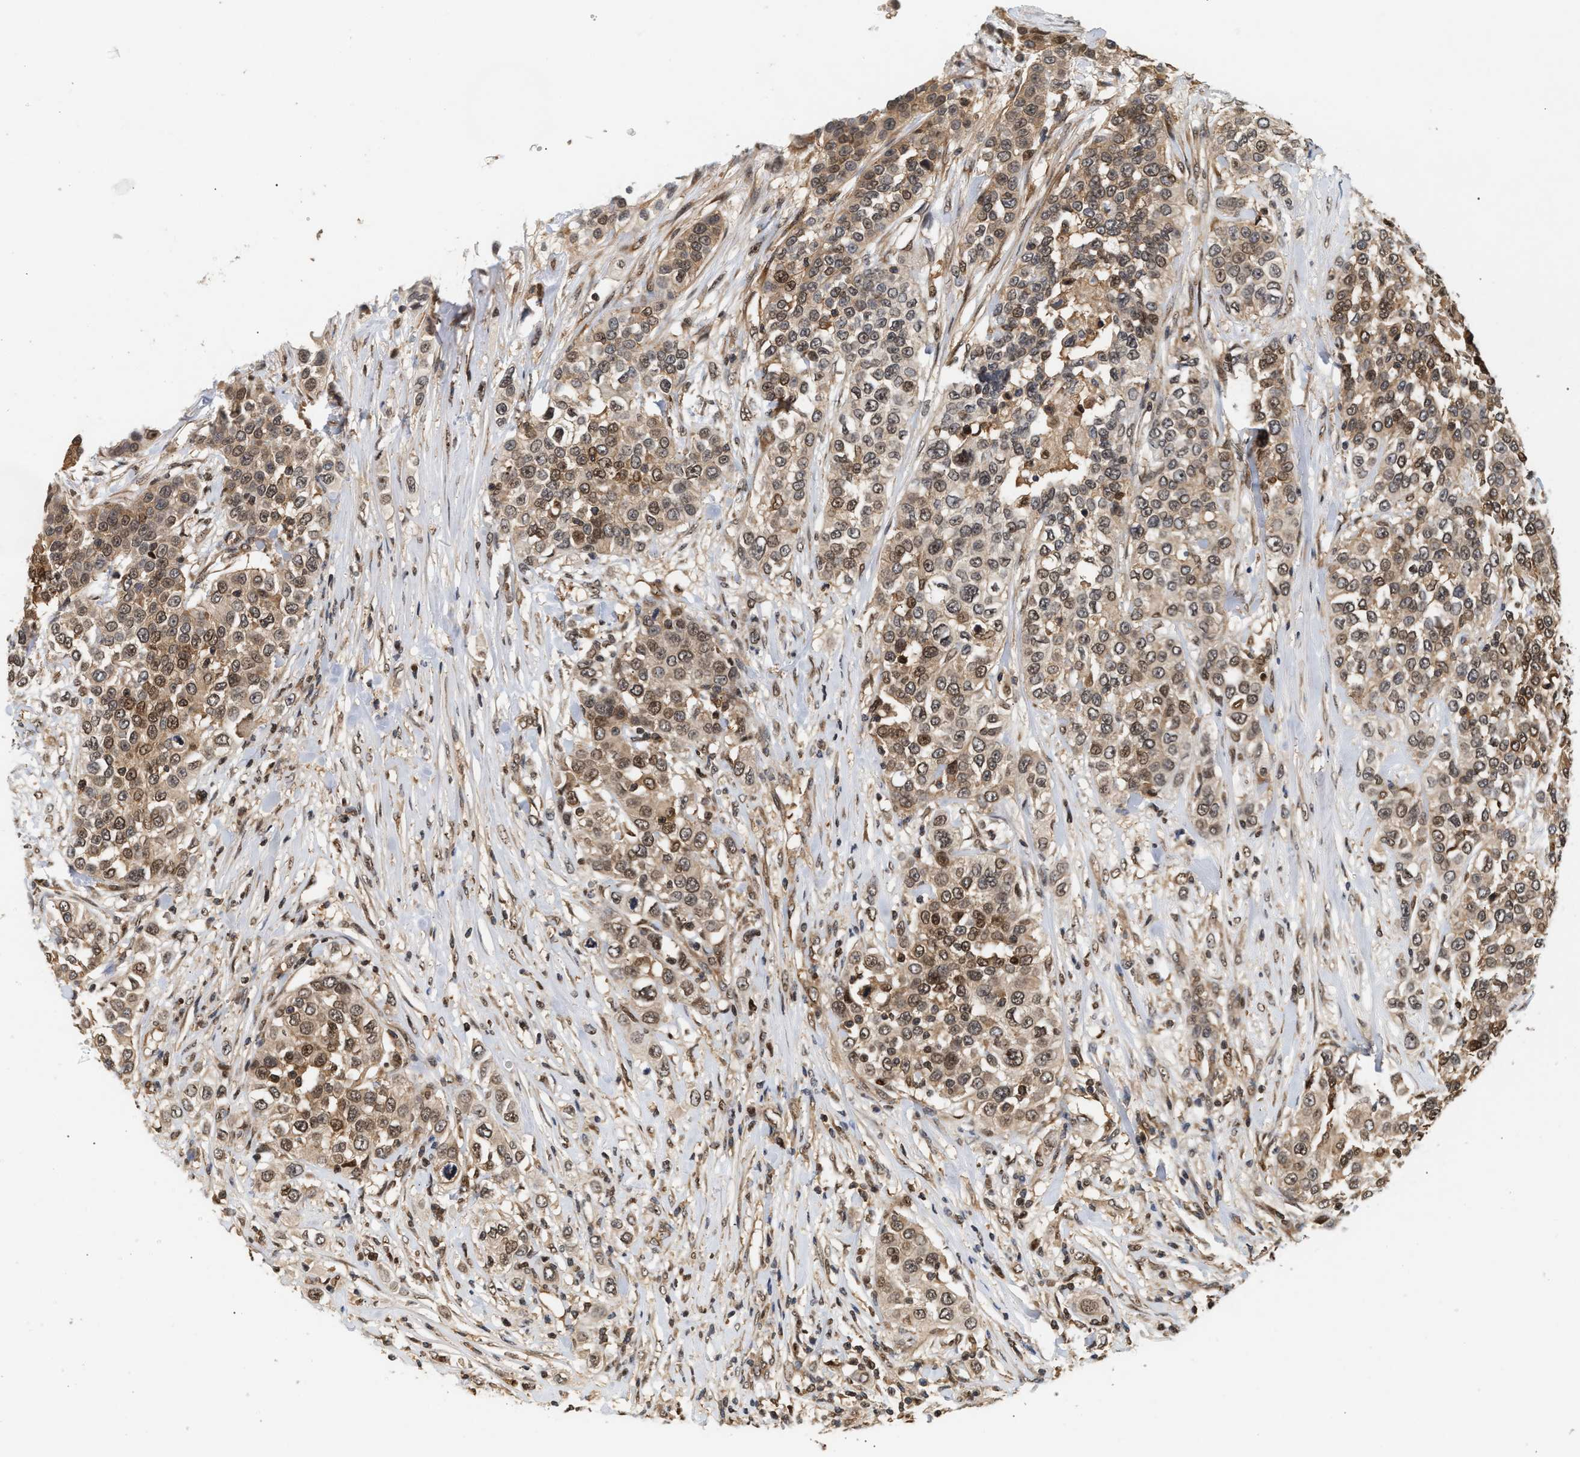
{"staining": {"intensity": "moderate", "quantity": ">75%", "location": "cytoplasmic/membranous,nuclear"}, "tissue": "urothelial cancer", "cell_type": "Tumor cells", "image_type": "cancer", "snomed": [{"axis": "morphology", "description": "Urothelial carcinoma, High grade"}, {"axis": "topography", "description": "Urinary bladder"}], "caption": "Immunohistochemistry (IHC) of urothelial carcinoma (high-grade) displays medium levels of moderate cytoplasmic/membranous and nuclear staining in about >75% of tumor cells.", "gene": "ABHD5", "patient": {"sex": "female", "age": 80}}